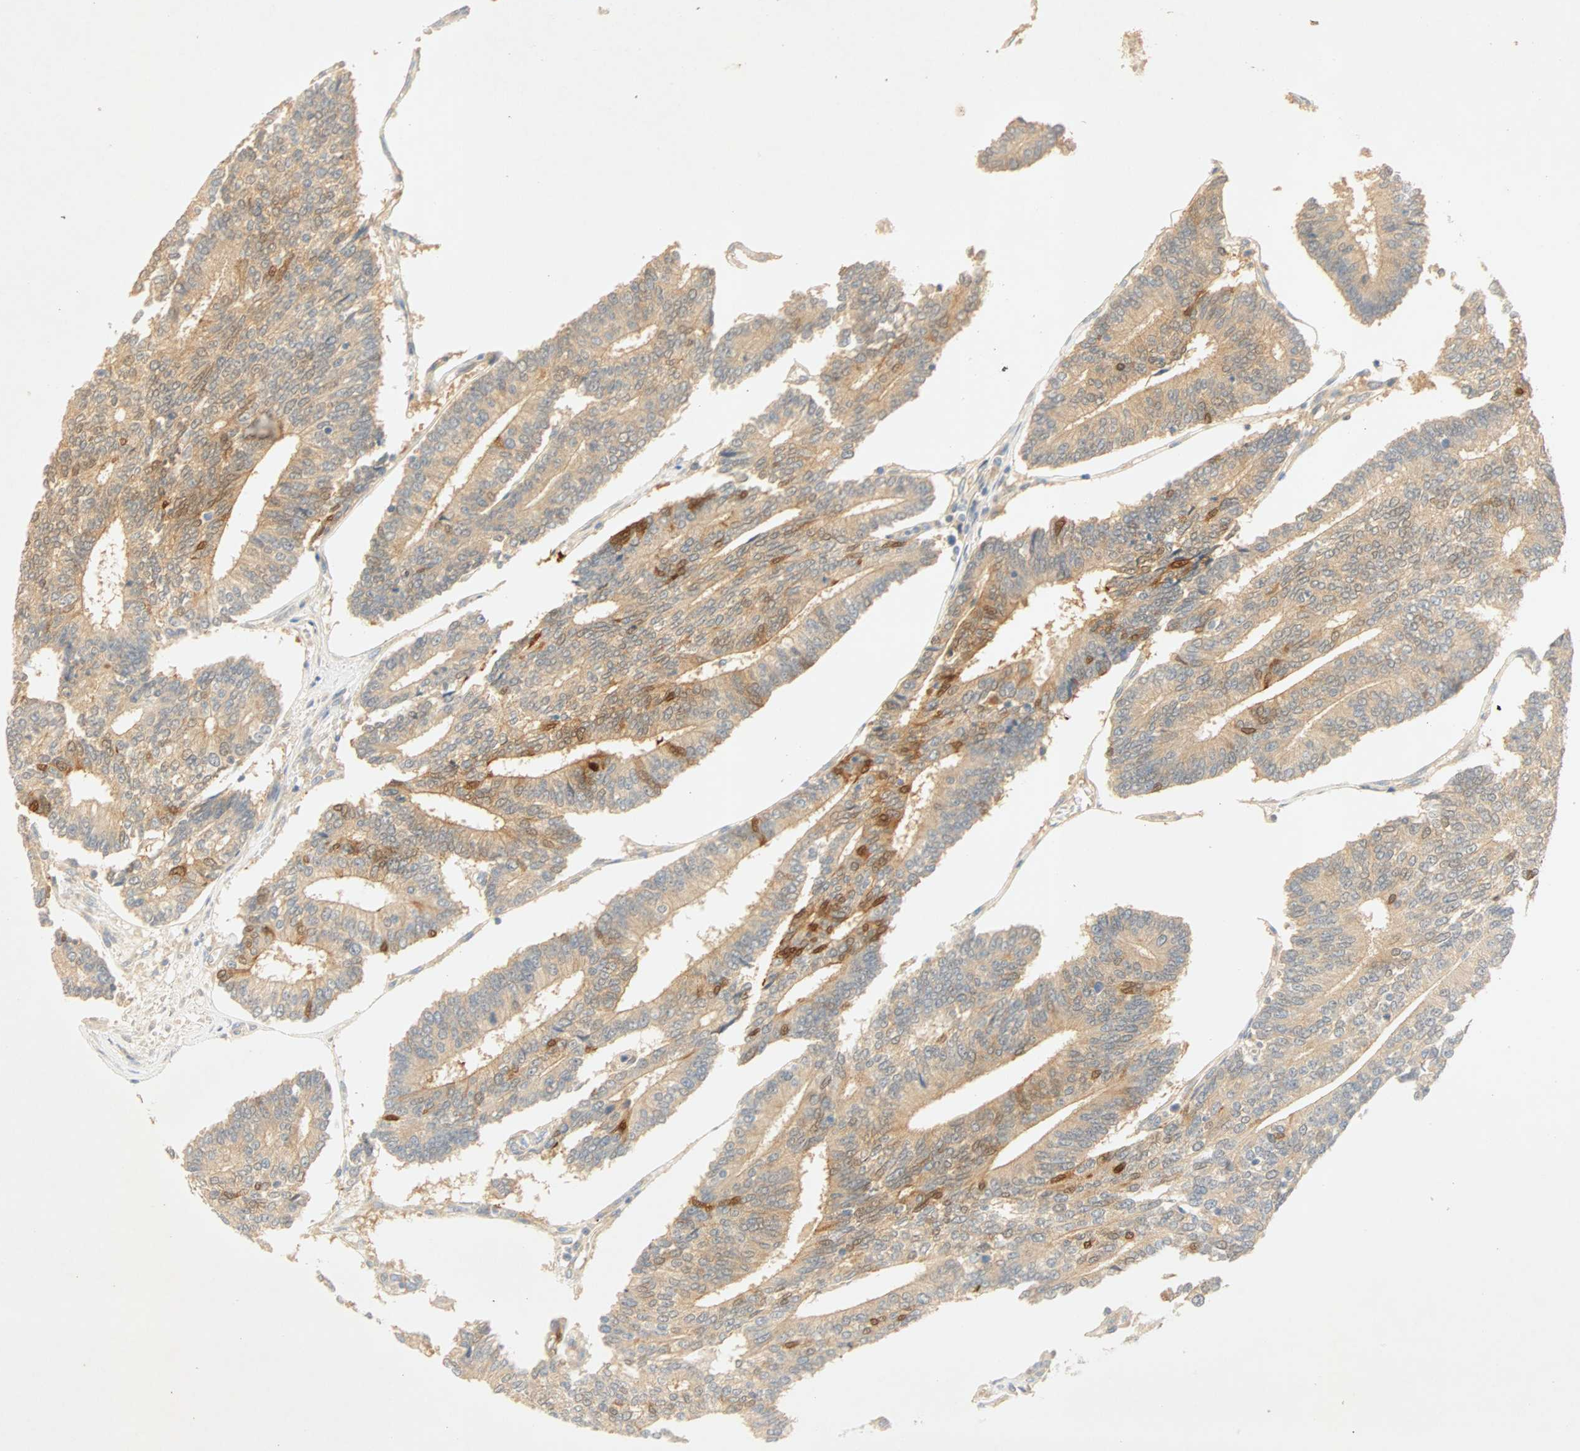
{"staining": {"intensity": "moderate", "quantity": "25%-75%", "location": "cytoplasmic/membranous"}, "tissue": "prostate cancer", "cell_type": "Tumor cells", "image_type": "cancer", "snomed": [{"axis": "morphology", "description": "Adenocarcinoma, High grade"}, {"axis": "topography", "description": "Prostate"}], "caption": "Immunohistochemistry staining of high-grade adenocarcinoma (prostate), which reveals medium levels of moderate cytoplasmic/membranous positivity in about 25%-75% of tumor cells indicating moderate cytoplasmic/membranous protein positivity. The staining was performed using DAB (brown) for protein detection and nuclei were counterstained in hematoxylin (blue).", "gene": "SELENBP1", "patient": {"sex": "male", "age": 55}}